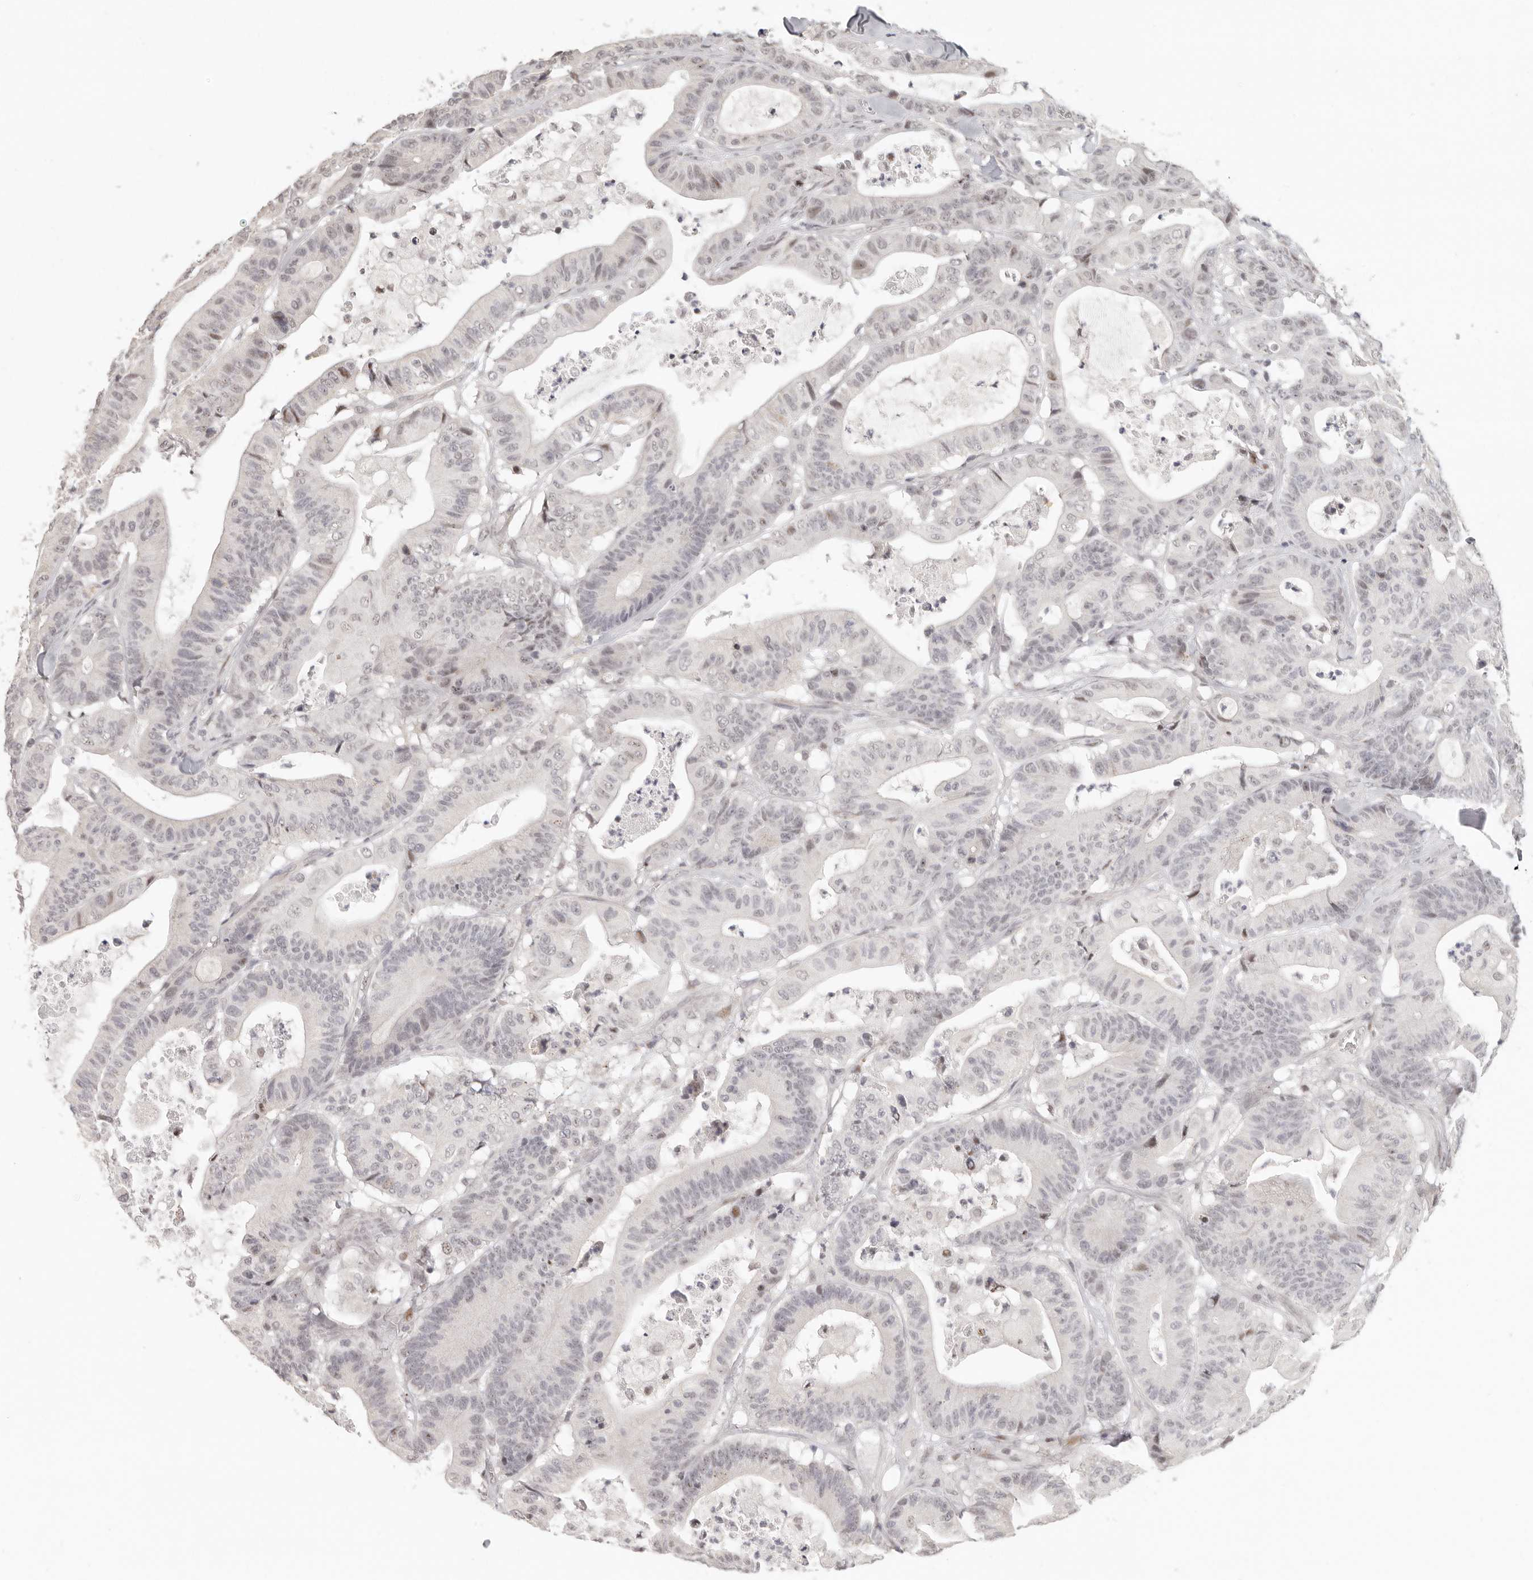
{"staining": {"intensity": "negative", "quantity": "none", "location": "none"}, "tissue": "colorectal cancer", "cell_type": "Tumor cells", "image_type": "cancer", "snomed": [{"axis": "morphology", "description": "Adenocarcinoma, NOS"}, {"axis": "topography", "description": "Colon"}], "caption": "Histopathology image shows no significant protein staining in tumor cells of colorectal cancer.", "gene": "GPBP1L1", "patient": {"sex": "female", "age": 84}}